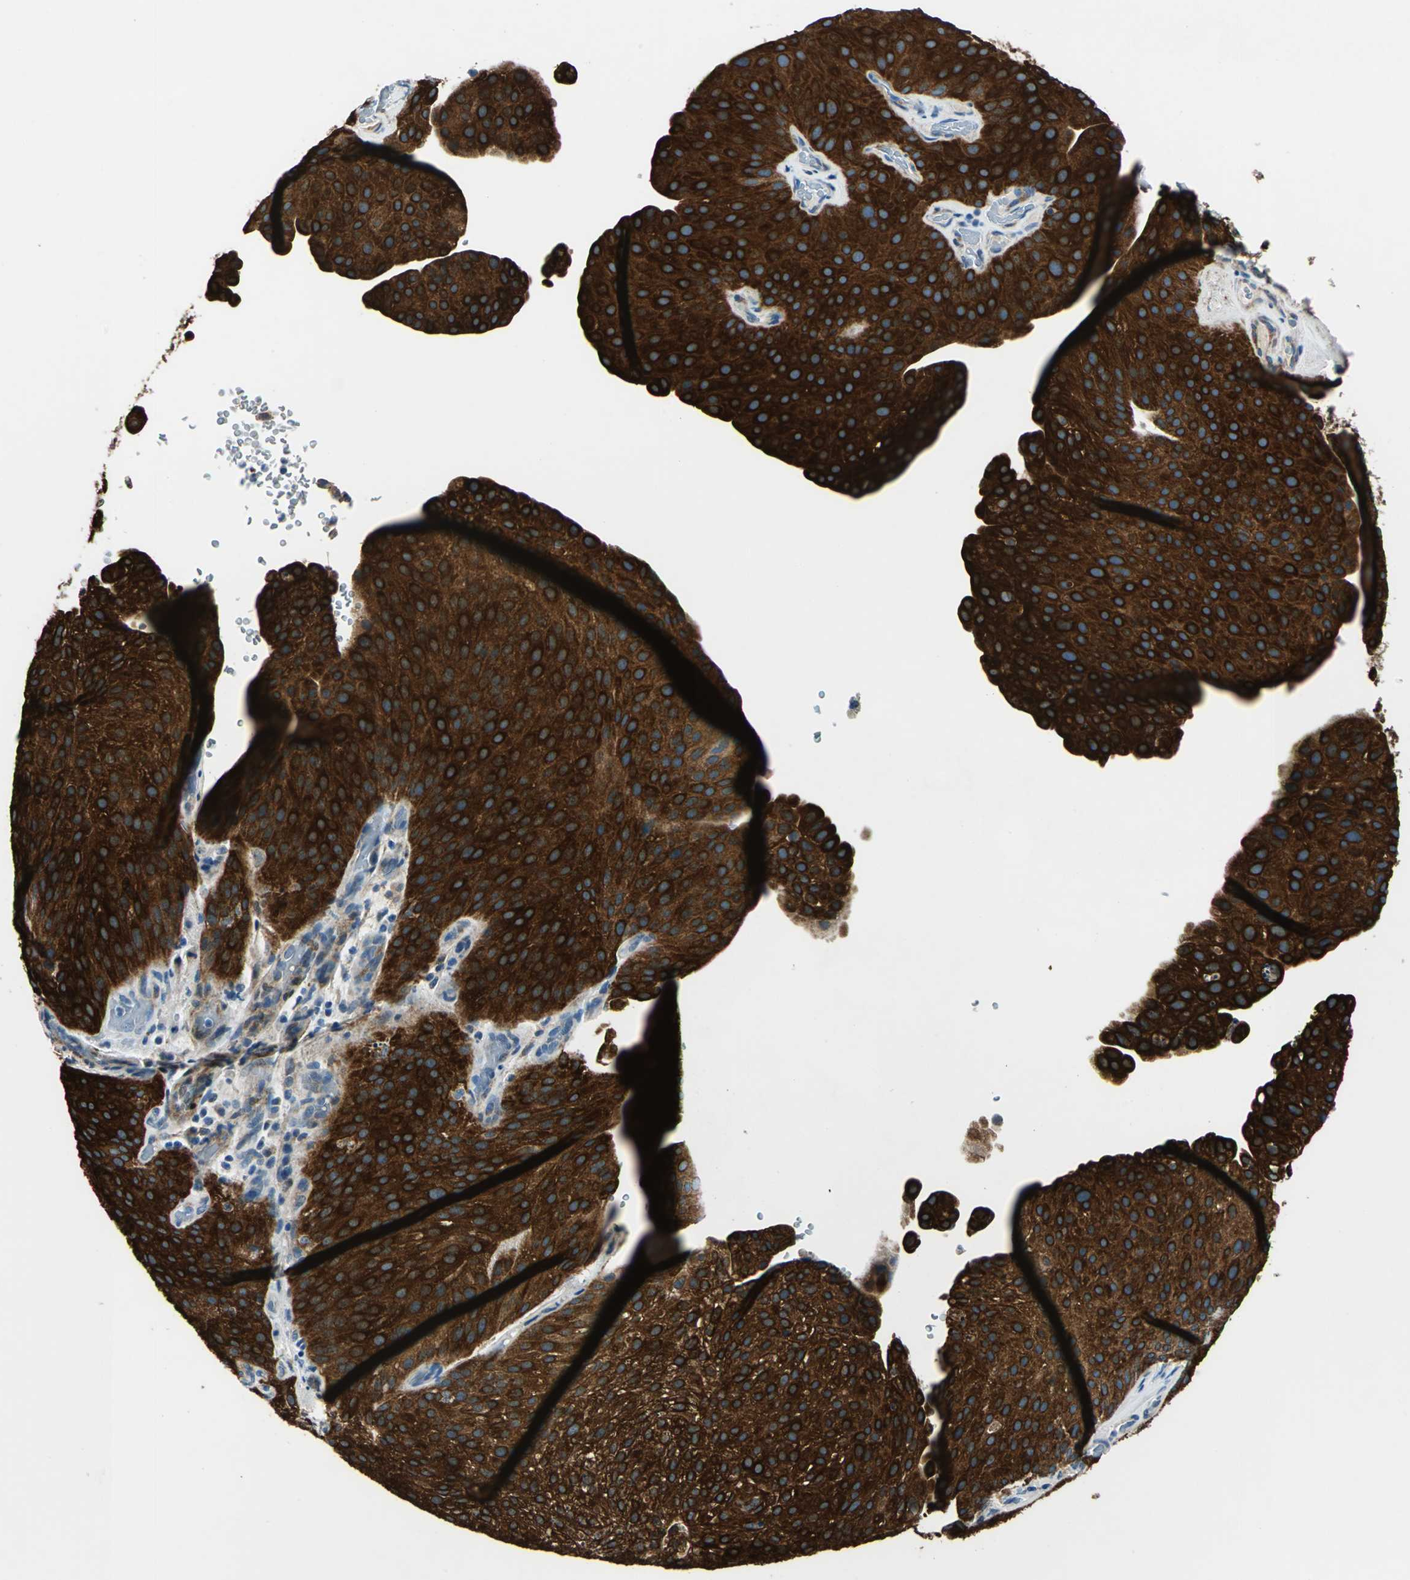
{"staining": {"intensity": "strong", "quantity": ">75%", "location": "cytoplasmic/membranous"}, "tissue": "urothelial cancer", "cell_type": "Tumor cells", "image_type": "cancer", "snomed": [{"axis": "morphology", "description": "Urothelial carcinoma, Low grade"}, {"axis": "topography", "description": "Smooth muscle"}, {"axis": "topography", "description": "Urinary bladder"}], "caption": "Tumor cells reveal high levels of strong cytoplasmic/membranous expression in about >75% of cells in low-grade urothelial carcinoma. (Brightfield microscopy of DAB IHC at high magnification).", "gene": "HSPB1", "patient": {"sex": "male", "age": 60}}